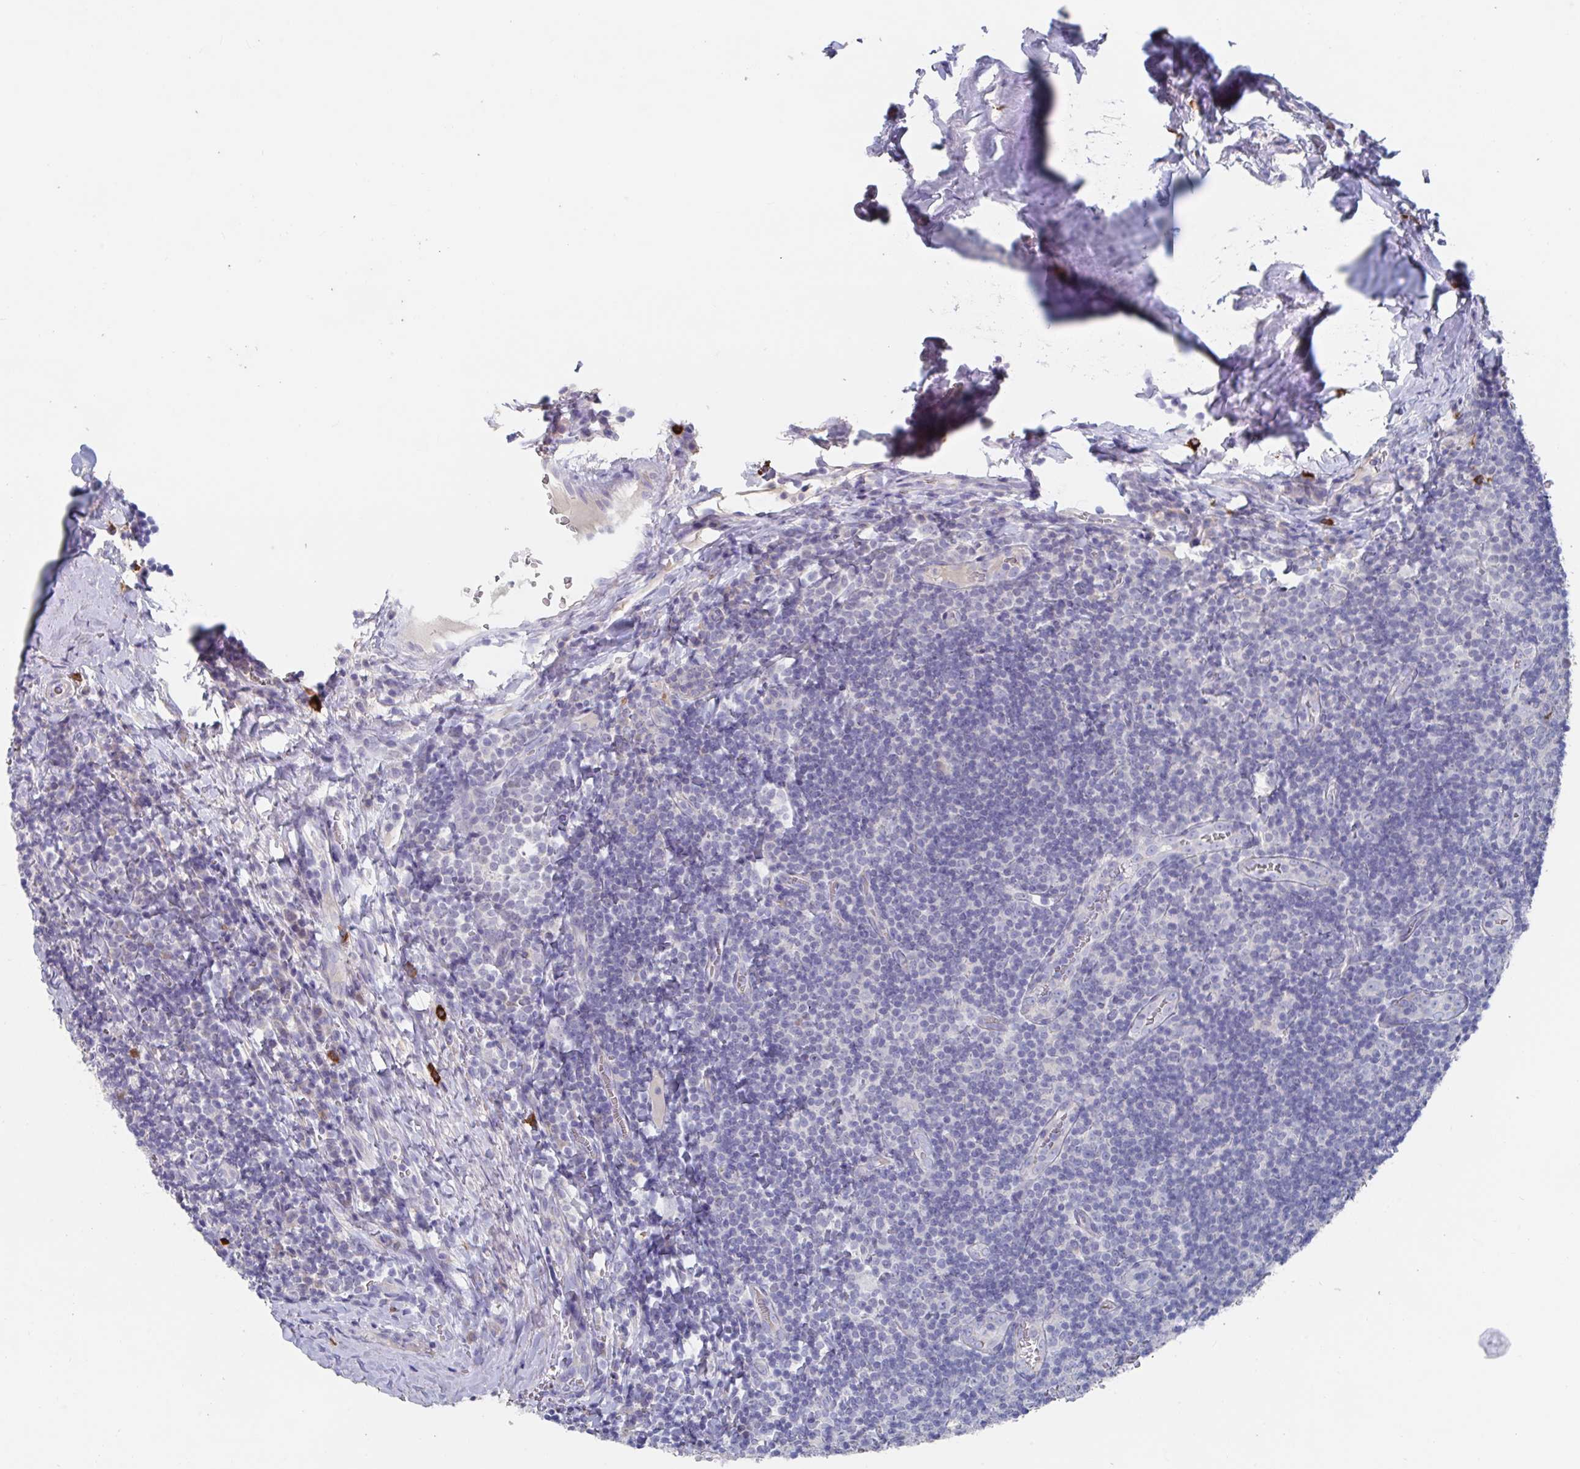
{"staining": {"intensity": "negative", "quantity": "none", "location": "none"}, "tissue": "tonsil", "cell_type": "Germinal center cells", "image_type": "normal", "snomed": [{"axis": "morphology", "description": "Normal tissue, NOS"}, {"axis": "morphology", "description": "Inflammation, NOS"}, {"axis": "topography", "description": "Tonsil"}], "caption": "IHC photomicrograph of benign tonsil: human tonsil stained with DAB exhibits no significant protein positivity in germinal center cells.", "gene": "KCNK5", "patient": {"sex": "female", "age": 31}}